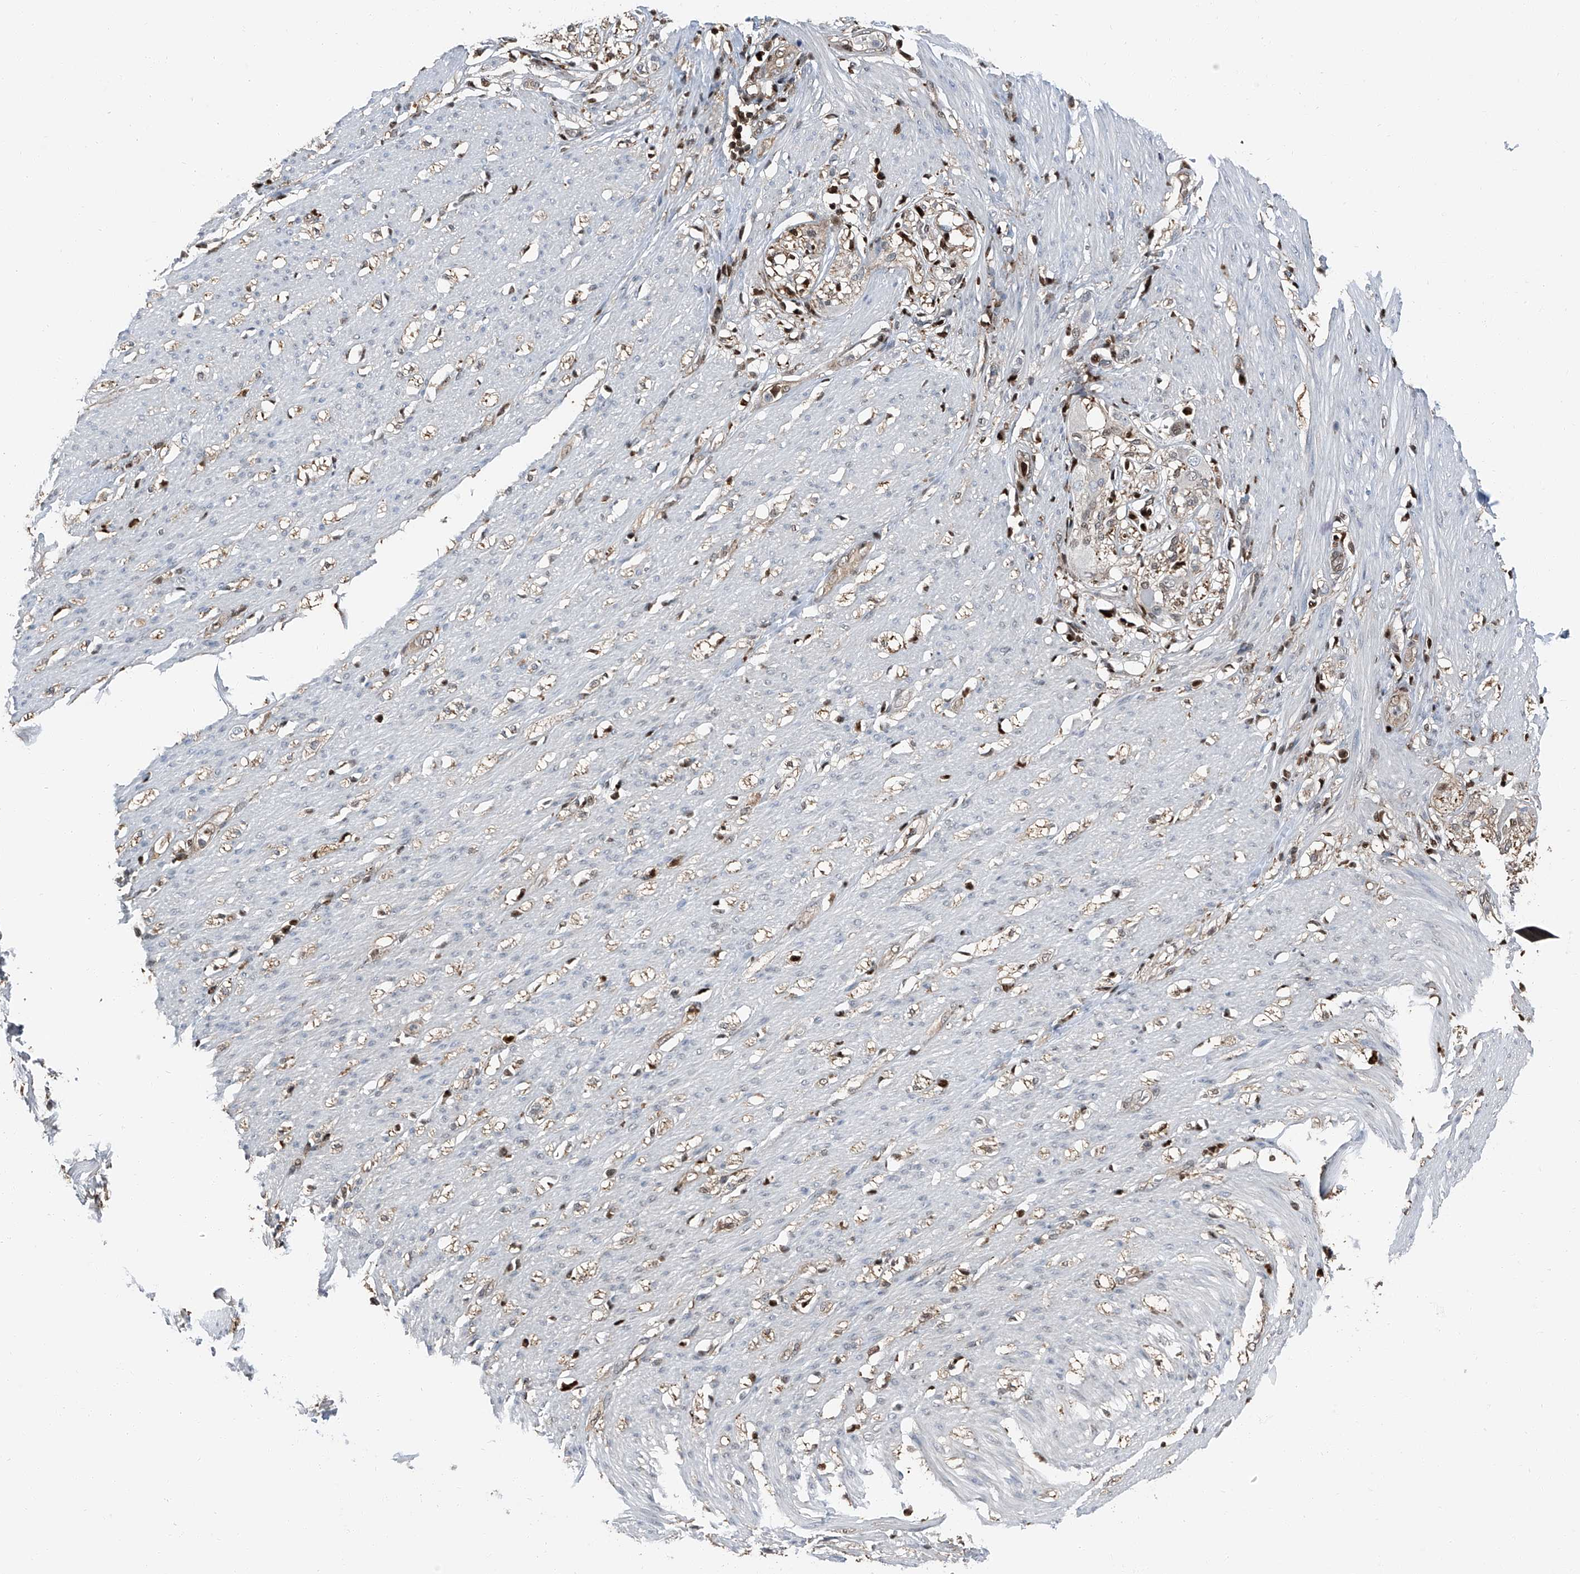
{"staining": {"intensity": "negative", "quantity": "none", "location": "none"}, "tissue": "smooth muscle", "cell_type": "Smooth muscle cells", "image_type": "normal", "snomed": [{"axis": "morphology", "description": "Normal tissue, NOS"}, {"axis": "morphology", "description": "Adenocarcinoma, NOS"}, {"axis": "topography", "description": "Colon"}, {"axis": "topography", "description": "Peripheral nerve tissue"}], "caption": "Histopathology image shows no protein expression in smooth muscle cells of unremarkable smooth muscle. (DAB (3,3'-diaminobenzidine) immunohistochemistry (IHC) visualized using brightfield microscopy, high magnification).", "gene": "PSMB10", "patient": {"sex": "male", "age": 14}}